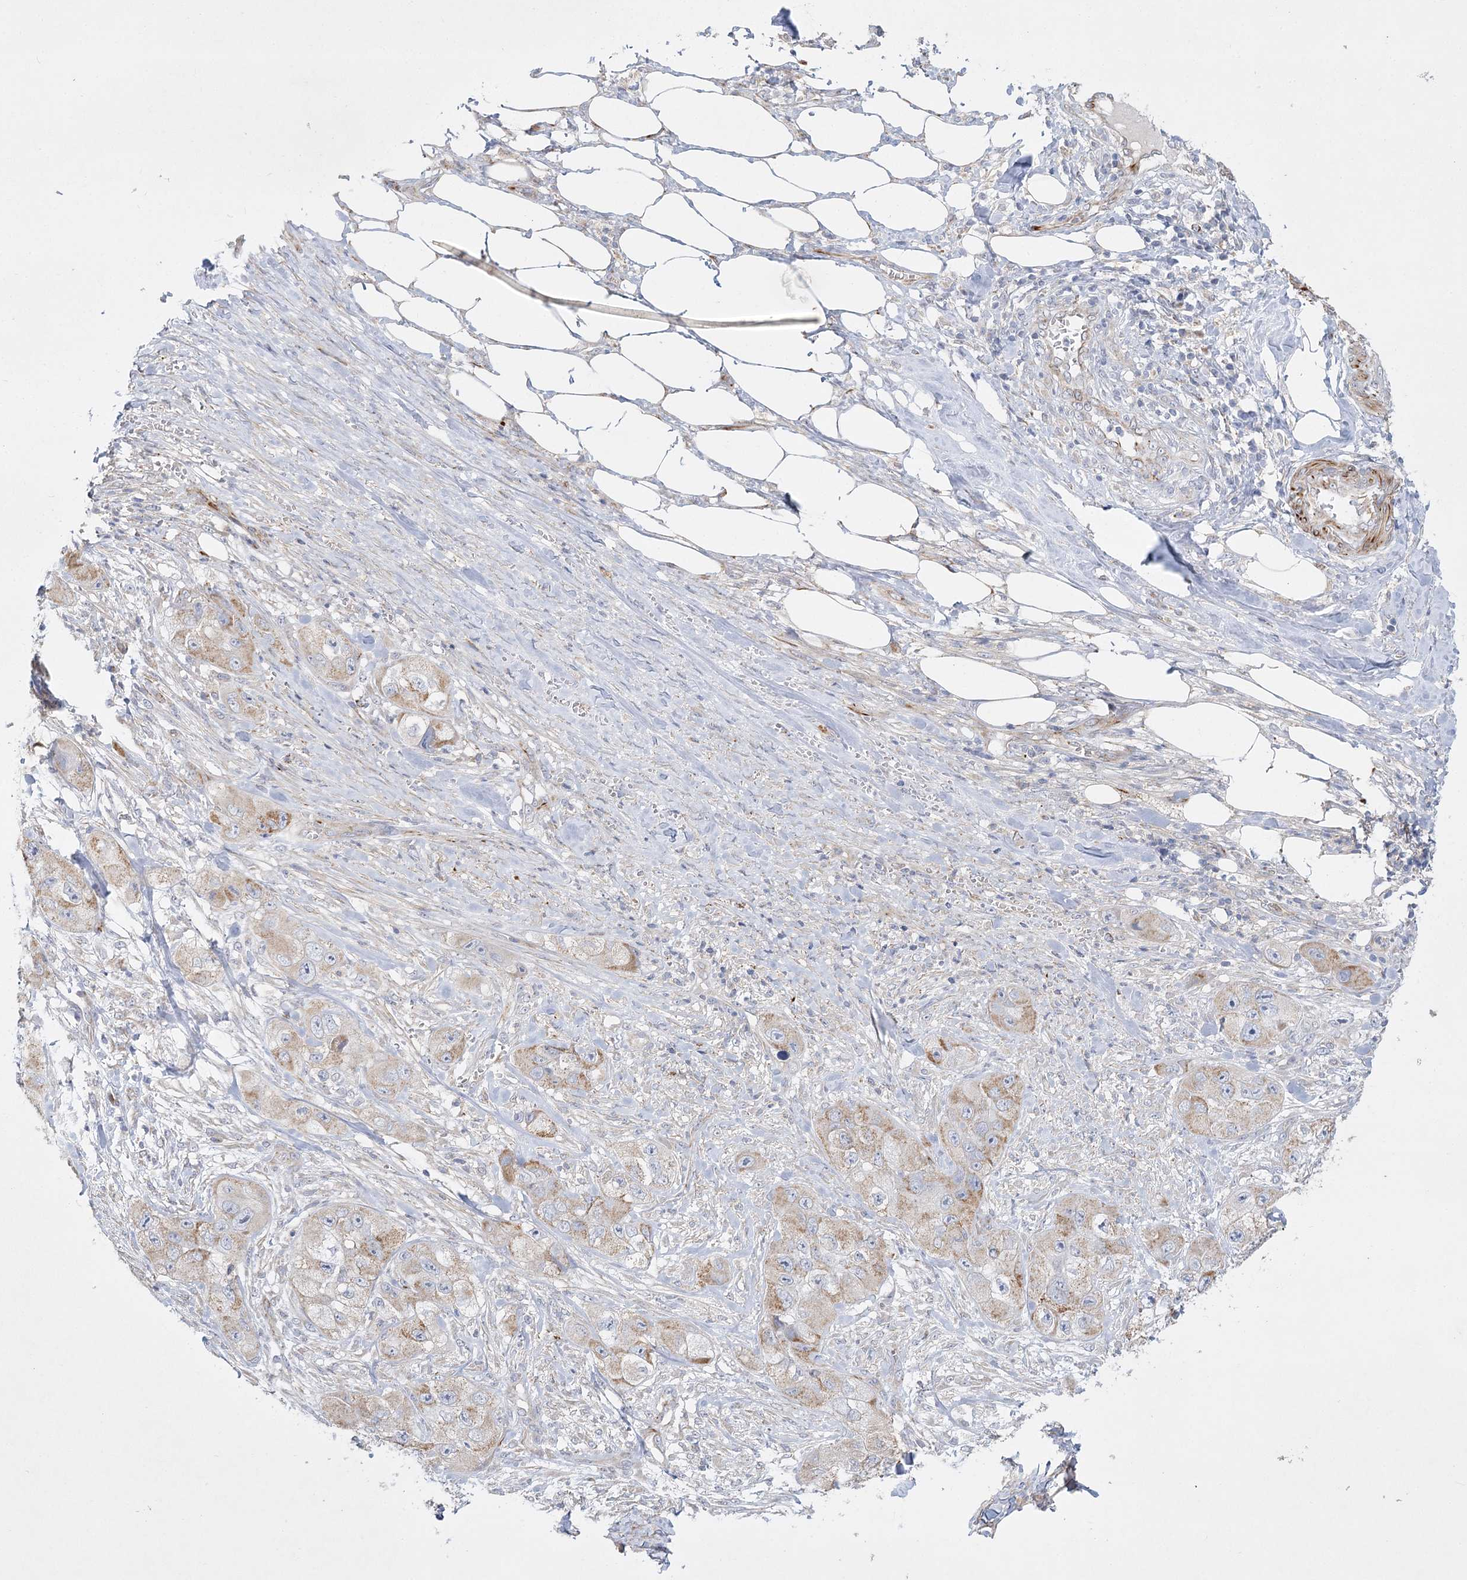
{"staining": {"intensity": "weak", "quantity": "25%-75%", "location": "cytoplasmic/membranous"}, "tissue": "skin cancer", "cell_type": "Tumor cells", "image_type": "cancer", "snomed": [{"axis": "morphology", "description": "Squamous cell carcinoma, NOS"}, {"axis": "topography", "description": "Skin"}, {"axis": "topography", "description": "Subcutis"}], "caption": "The immunohistochemical stain shows weak cytoplasmic/membranous staining in tumor cells of squamous cell carcinoma (skin) tissue.", "gene": "DHTKD1", "patient": {"sex": "male", "age": 73}}